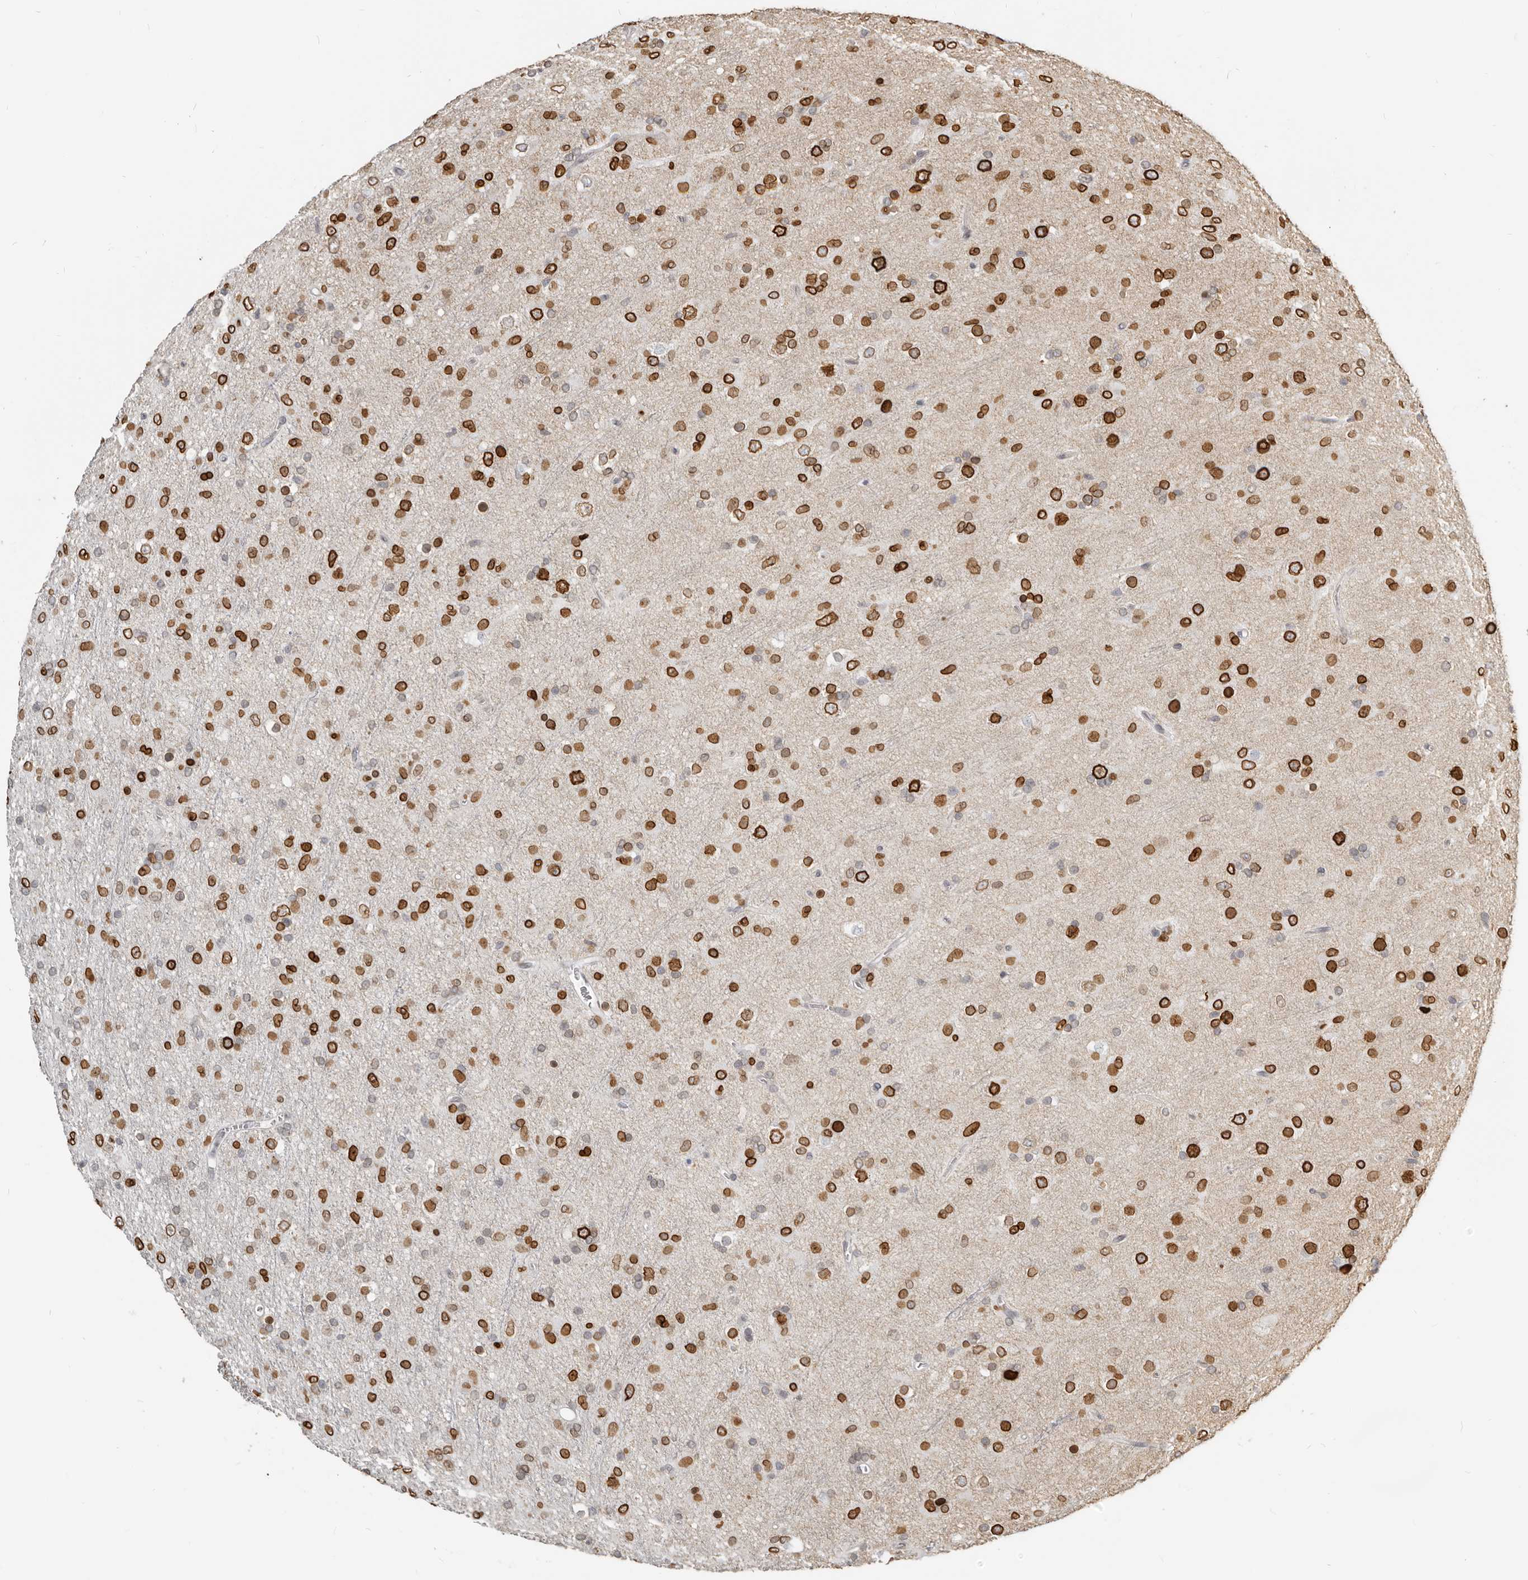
{"staining": {"intensity": "strong", "quantity": "25%-75%", "location": "cytoplasmic/membranous,nuclear"}, "tissue": "glioma", "cell_type": "Tumor cells", "image_type": "cancer", "snomed": [{"axis": "morphology", "description": "Glioma, malignant, Low grade"}, {"axis": "topography", "description": "Brain"}], "caption": "Immunohistochemistry of human glioma reveals high levels of strong cytoplasmic/membranous and nuclear staining in approximately 25%-75% of tumor cells. The staining was performed using DAB (3,3'-diaminobenzidine) to visualize the protein expression in brown, while the nuclei were stained in blue with hematoxylin (Magnification: 20x).", "gene": "NUP153", "patient": {"sex": "male", "age": 65}}